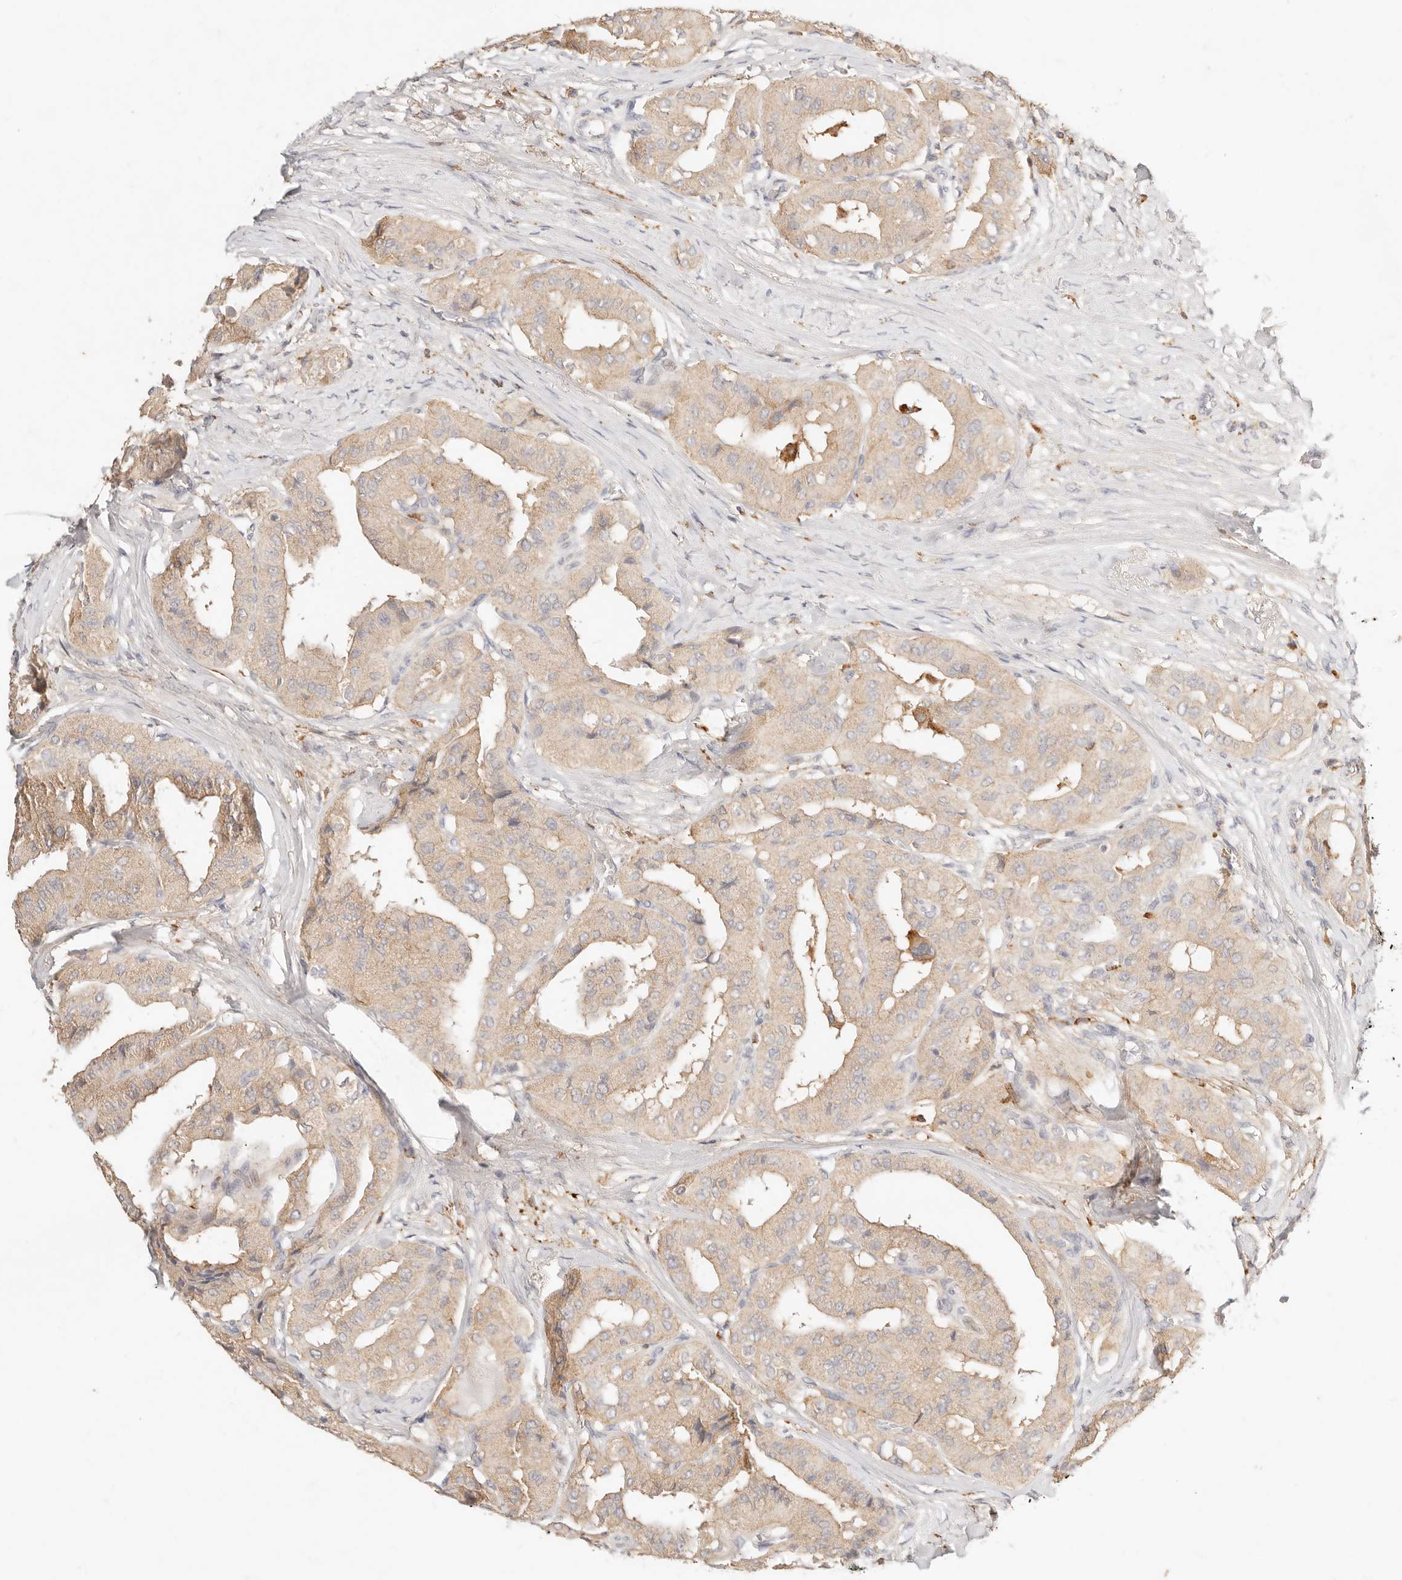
{"staining": {"intensity": "moderate", "quantity": "25%-75%", "location": "cytoplasmic/membranous"}, "tissue": "thyroid cancer", "cell_type": "Tumor cells", "image_type": "cancer", "snomed": [{"axis": "morphology", "description": "Papillary adenocarcinoma, NOS"}, {"axis": "topography", "description": "Thyroid gland"}], "caption": "Immunohistochemistry micrograph of thyroid papillary adenocarcinoma stained for a protein (brown), which displays medium levels of moderate cytoplasmic/membranous positivity in approximately 25%-75% of tumor cells.", "gene": "HK2", "patient": {"sex": "female", "age": 59}}